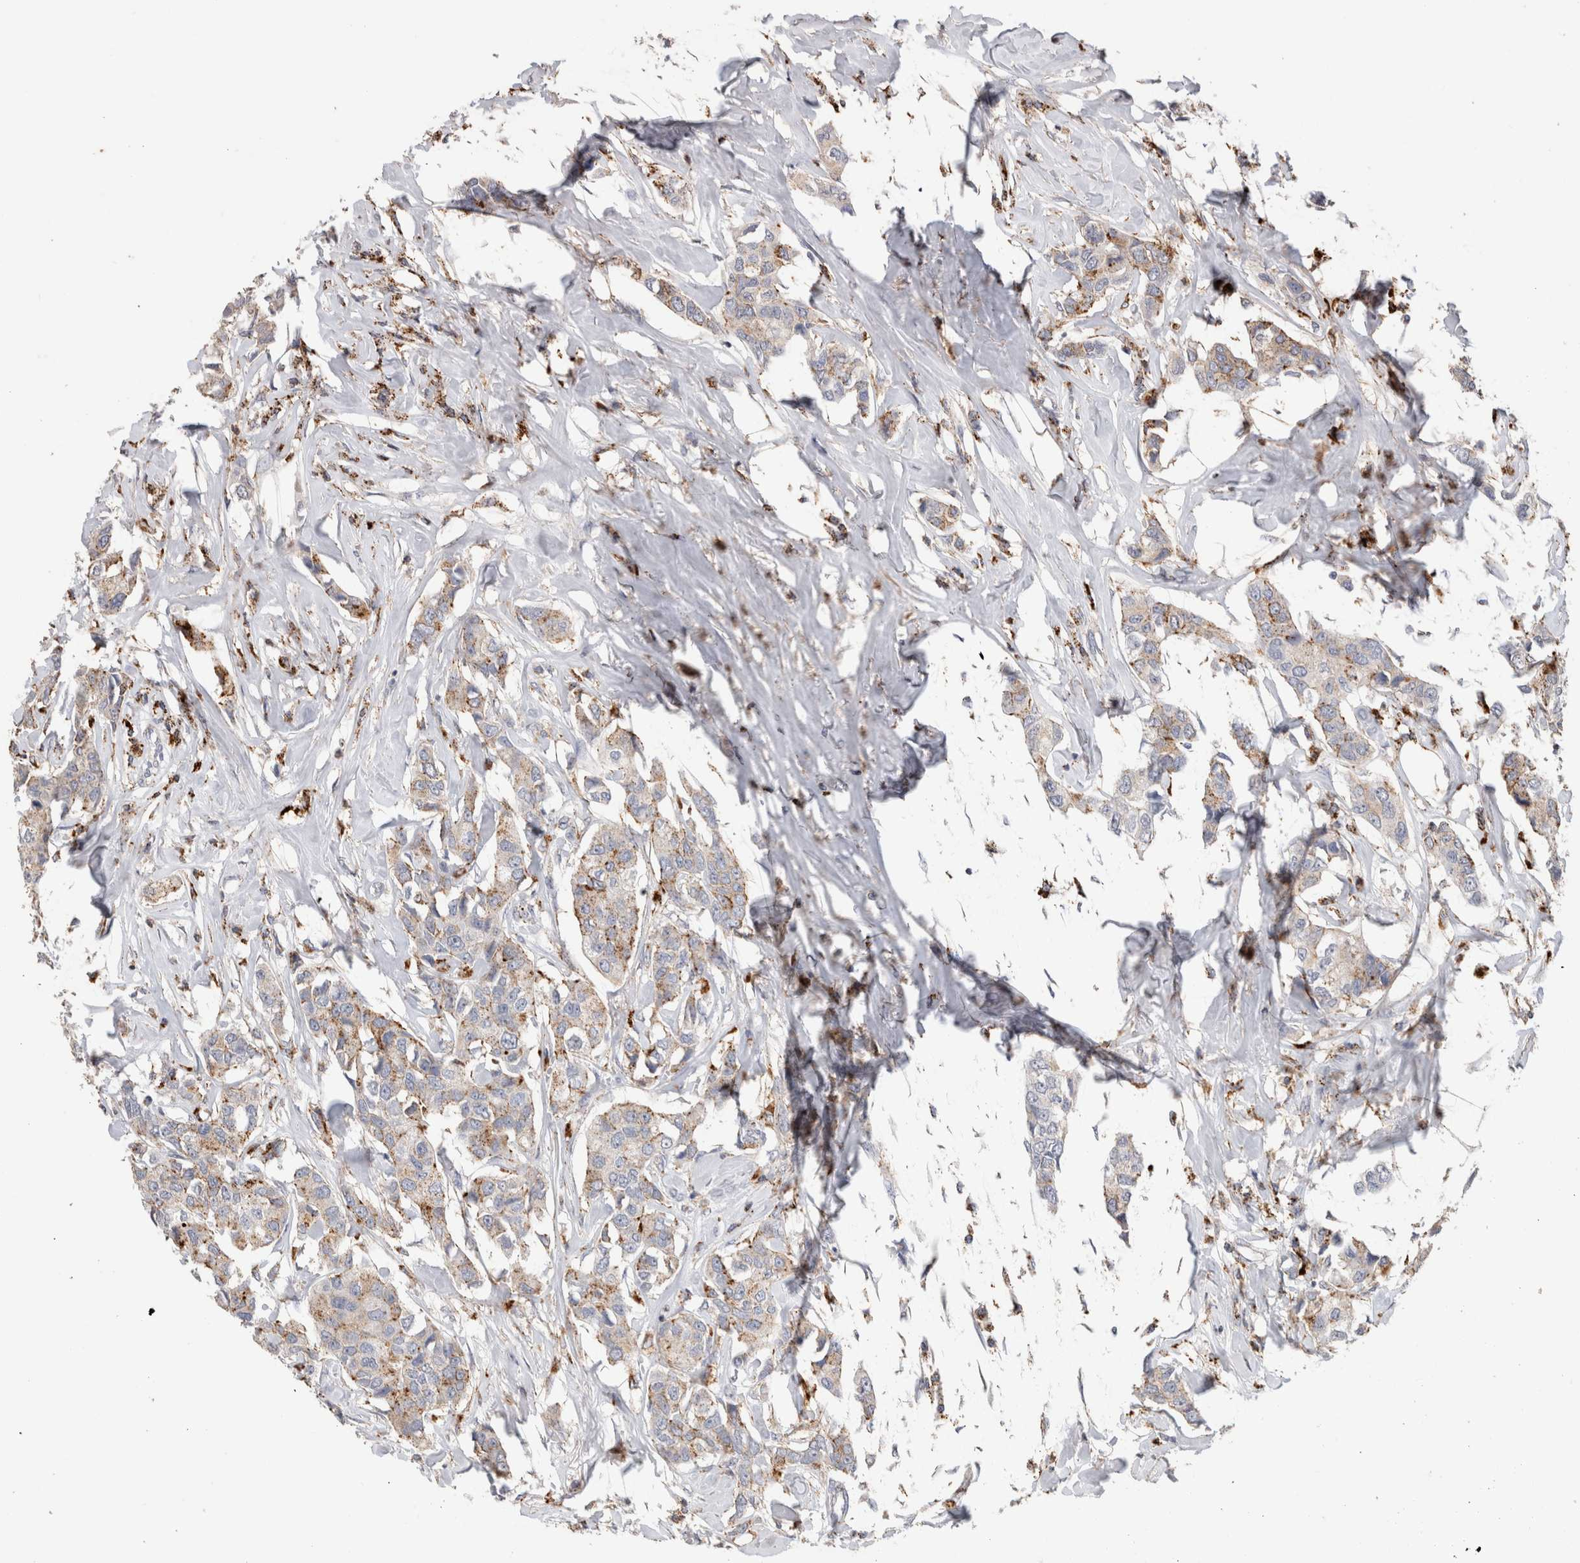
{"staining": {"intensity": "weak", "quantity": ">75%", "location": "cytoplasmic/membranous"}, "tissue": "breast cancer", "cell_type": "Tumor cells", "image_type": "cancer", "snomed": [{"axis": "morphology", "description": "Duct carcinoma"}, {"axis": "topography", "description": "Breast"}], "caption": "Immunohistochemical staining of breast cancer shows low levels of weak cytoplasmic/membranous protein expression in approximately >75% of tumor cells.", "gene": "ARSA", "patient": {"sex": "female", "age": 80}}